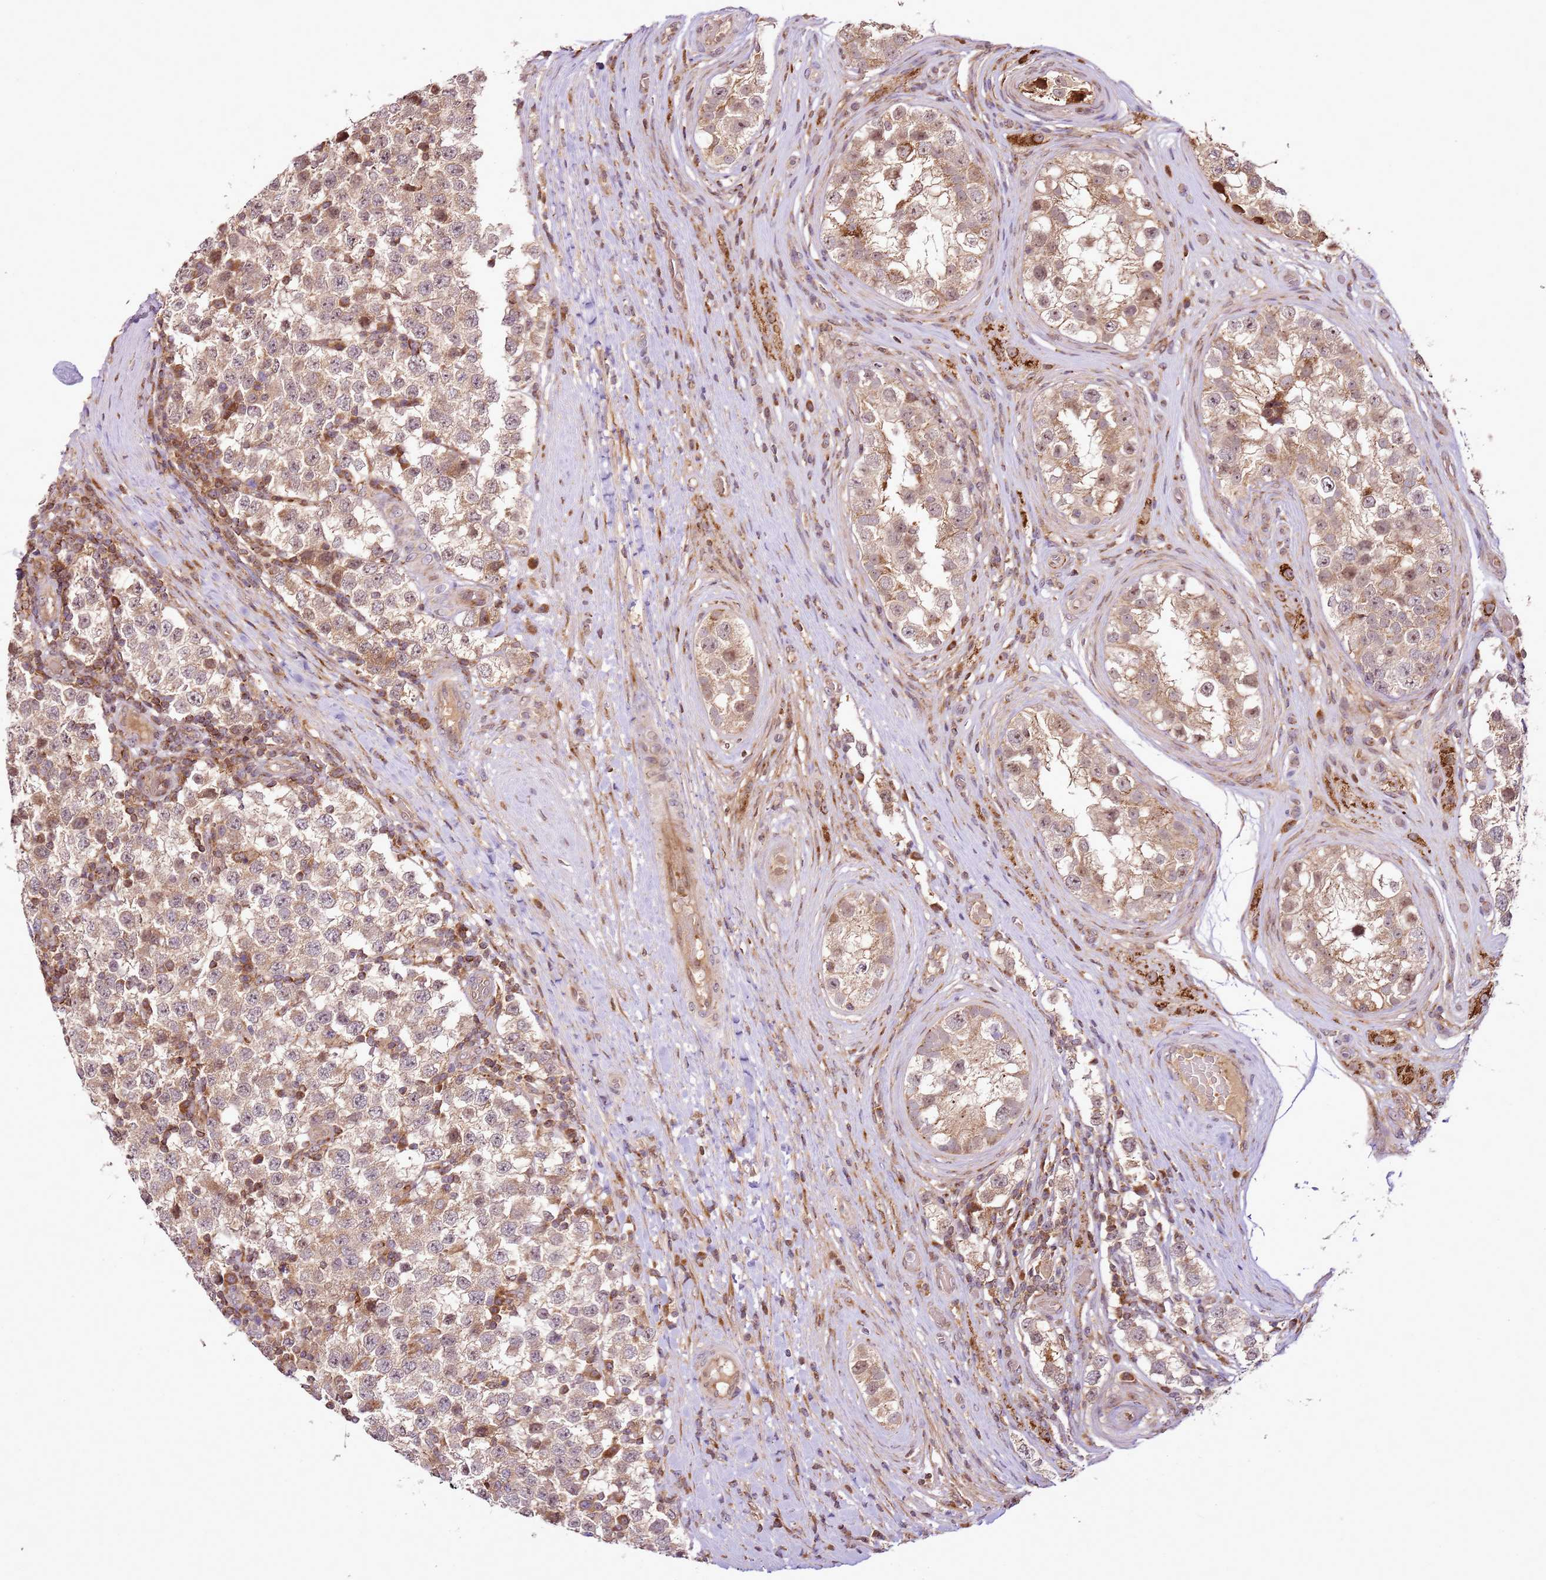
{"staining": {"intensity": "weak", "quantity": ">75%", "location": "cytoplasmic/membranous"}, "tissue": "testis cancer", "cell_type": "Tumor cells", "image_type": "cancer", "snomed": [{"axis": "morphology", "description": "Seminoma, NOS"}, {"axis": "topography", "description": "Testis"}], "caption": "High-power microscopy captured an IHC photomicrograph of testis seminoma, revealing weak cytoplasmic/membranous positivity in about >75% of tumor cells.", "gene": "RASA3", "patient": {"sex": "male", "age": 34}}